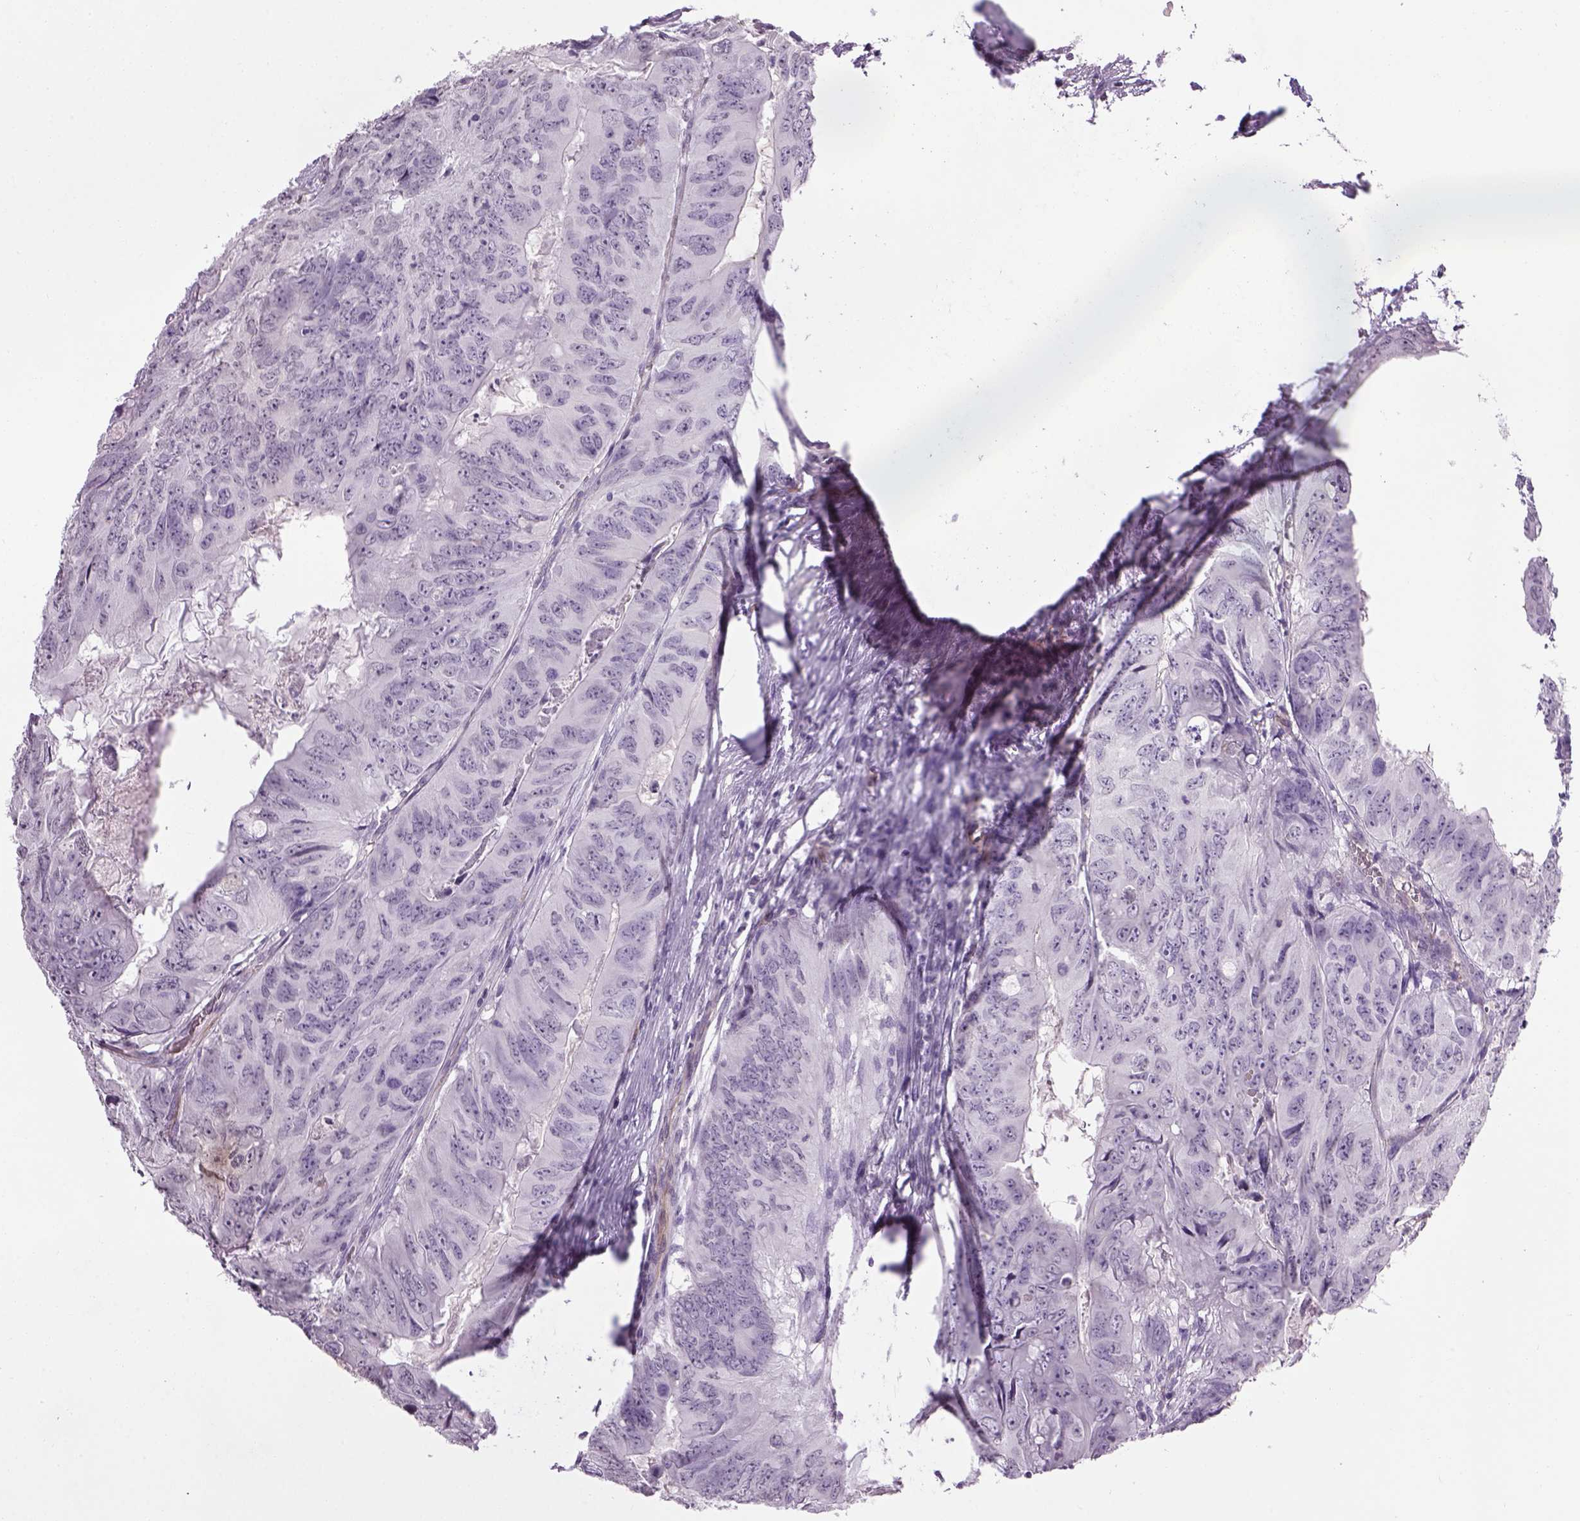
{"staining": {"intensity": "negative", "quantity": "none", "location": "none"}, "tissue": "colorectal cancer", "cell_type": "Tumor cells", "image_type": "cancer", "snomed": [{"axis": "morphology", "description": "Adenocarcinoma, NOS"}, {"axis": "topography", "description": "Colon"}], "caption": "Colorectal adenocarcinoma stained for a protein using IHC demonstrates no staining tumor cells.", "gene": "PRRT1", "patient": {"sex": "male", "age": 79}}